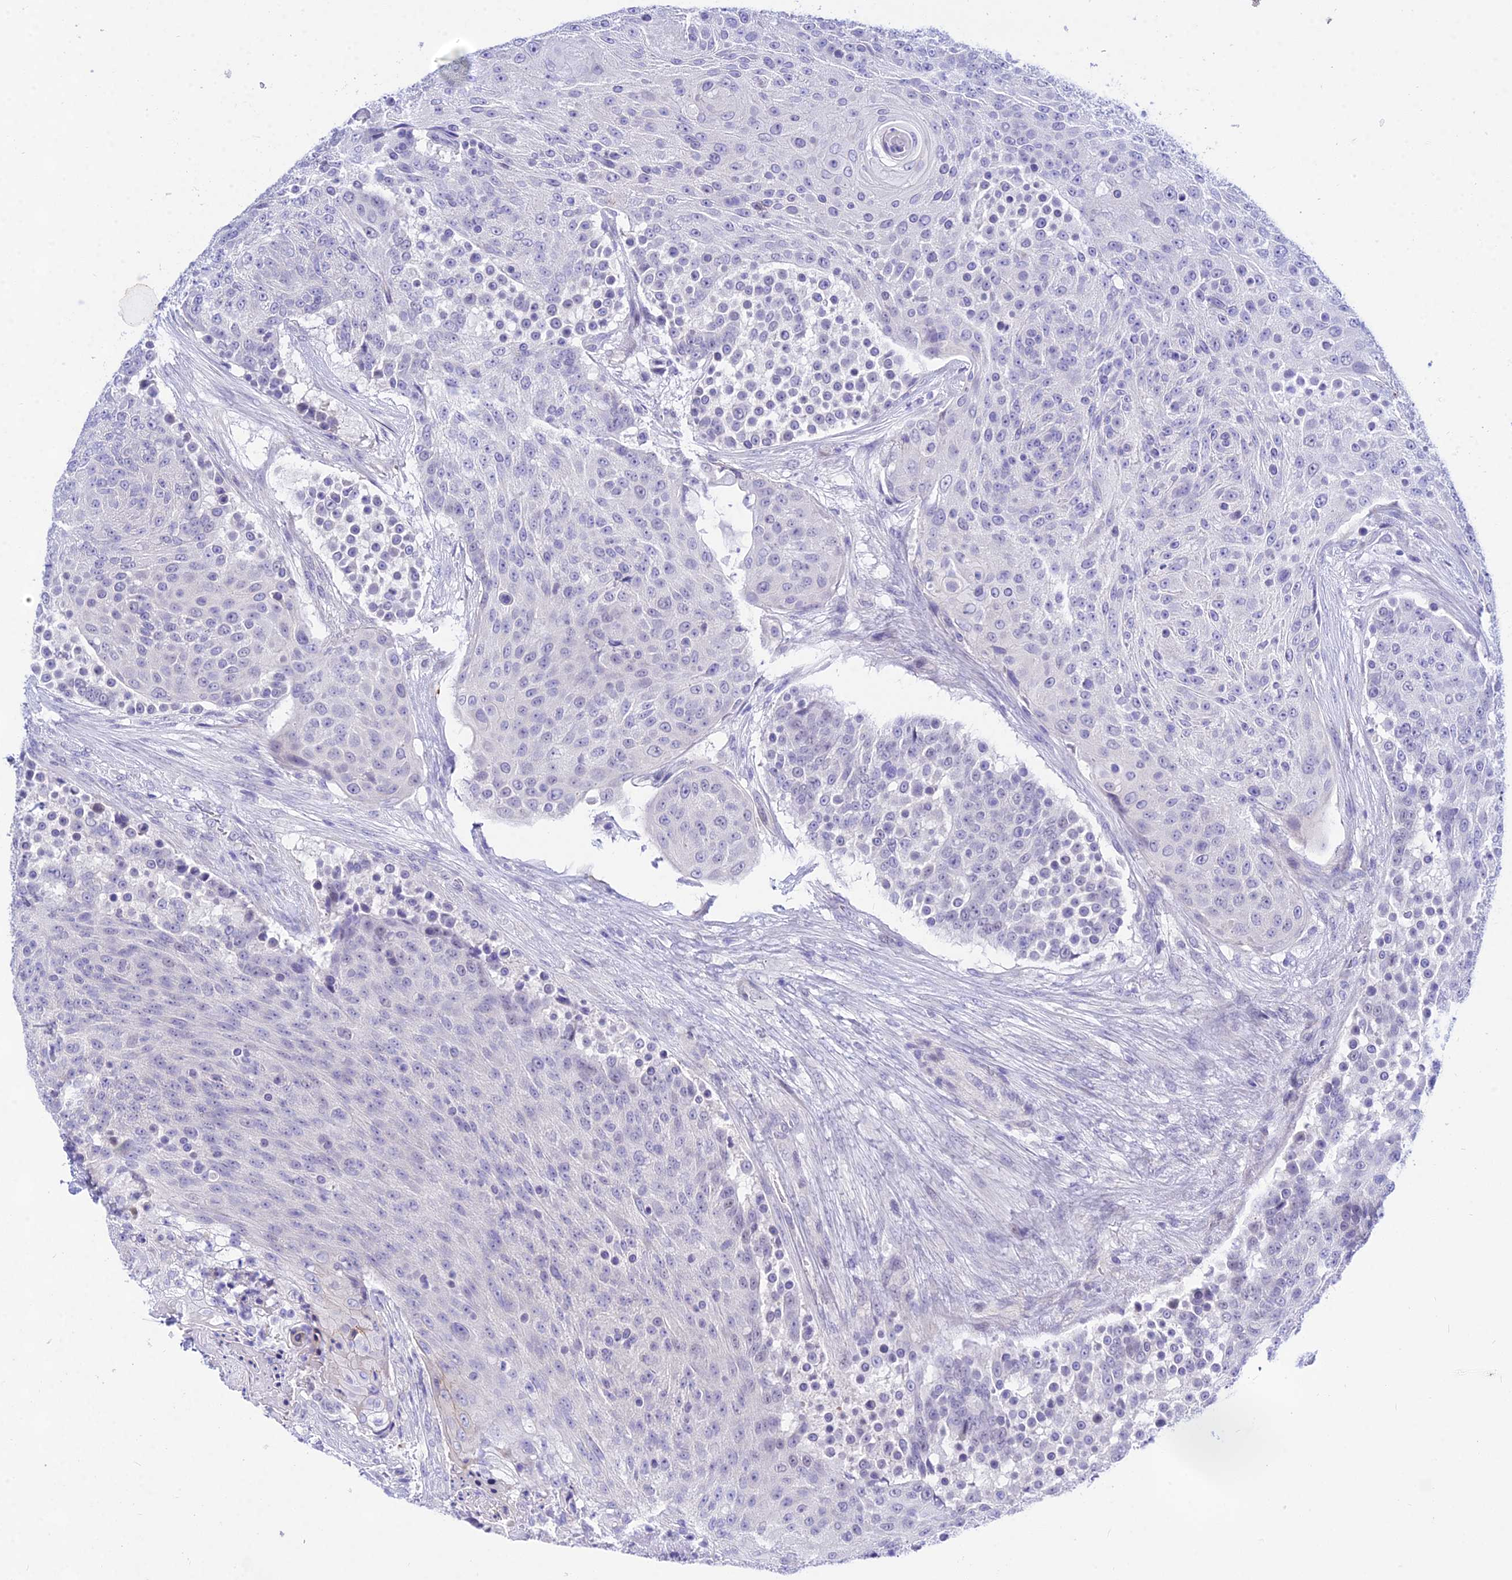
{"staining": {"intensity": "negative", "quantity": "none", "location": "none"}, "tissue": "urothelial cancer", "cell_type": "Tumor cells", "image_type": "cancer", "snomed": [{"axis": "morphology", "description": "Urothelial carcinoma, High grade"}, {"axis": "topography", "description": "Urinary bladder"}], "caption": "Human high-grade urothelial carcinoma stained for a protein using immunohistochemistry exhibits no positivity in tumor cells.", "gene": "DEFB107A", "patient": {"sex": "female", "age": 63}}